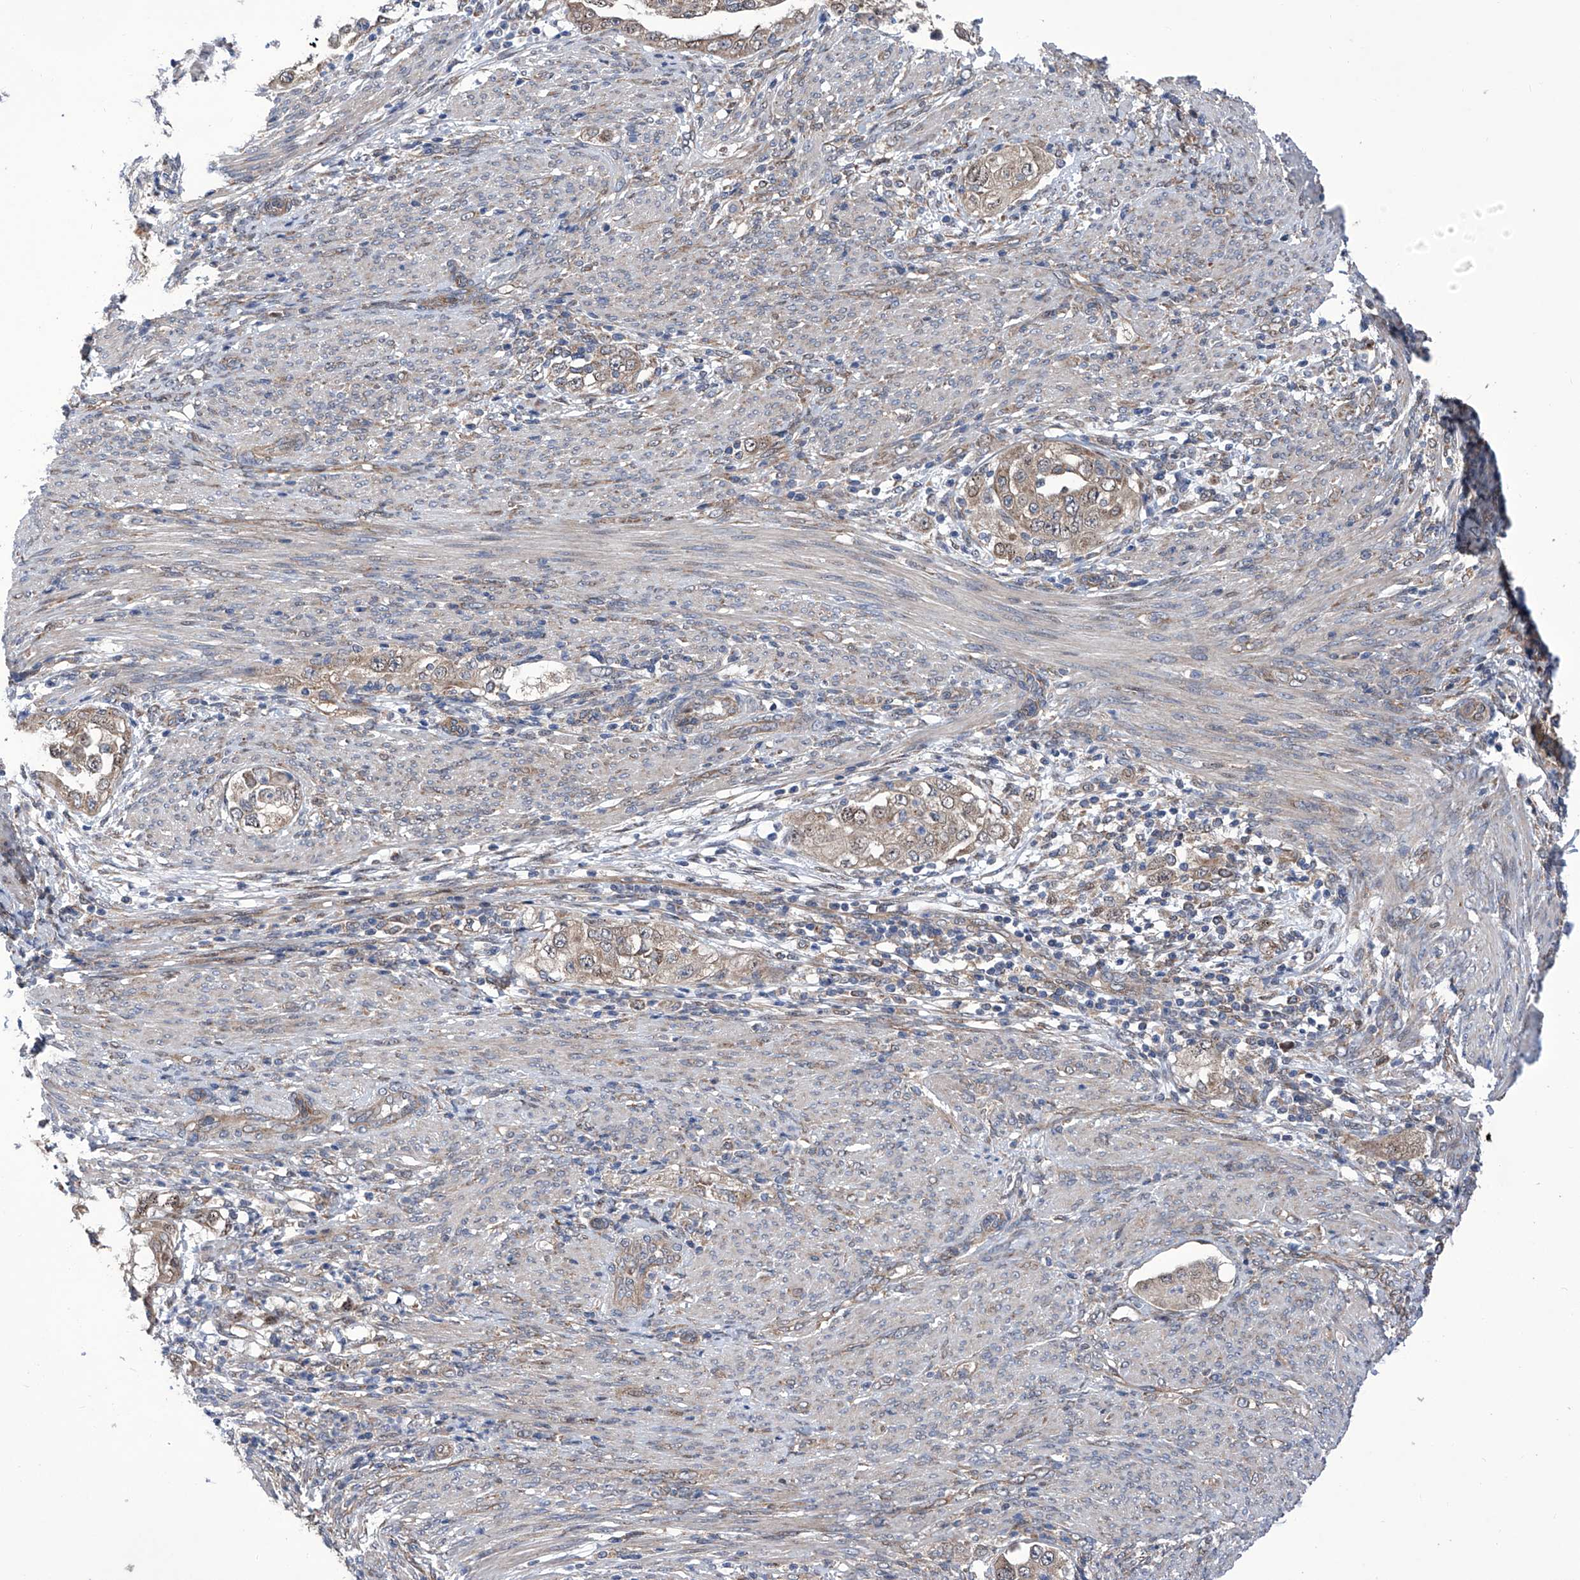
{"staining": {"intensity": "weak", "quantity": ">75%", "location": "cytoplasmic/membranous,nuclear"}, "tissue": "endometrial cancer", "cell_type": "Tumor cells", "image_type": "cancer", "snomed": [{"axis": "morphology", "description": "Adenocarcinoma, NOS"}, {"axis": "topography", "description": "Endometrium"}], "caption": "Immunohistochemistry (IHC) (DAB) staining of endometrial cancer shows weak cytoplasmic/membranous and nuclear protein staining in about >75% of tumor cells.", "gene": "KTI12", "patient": {"sex": "female", "age": 85}}